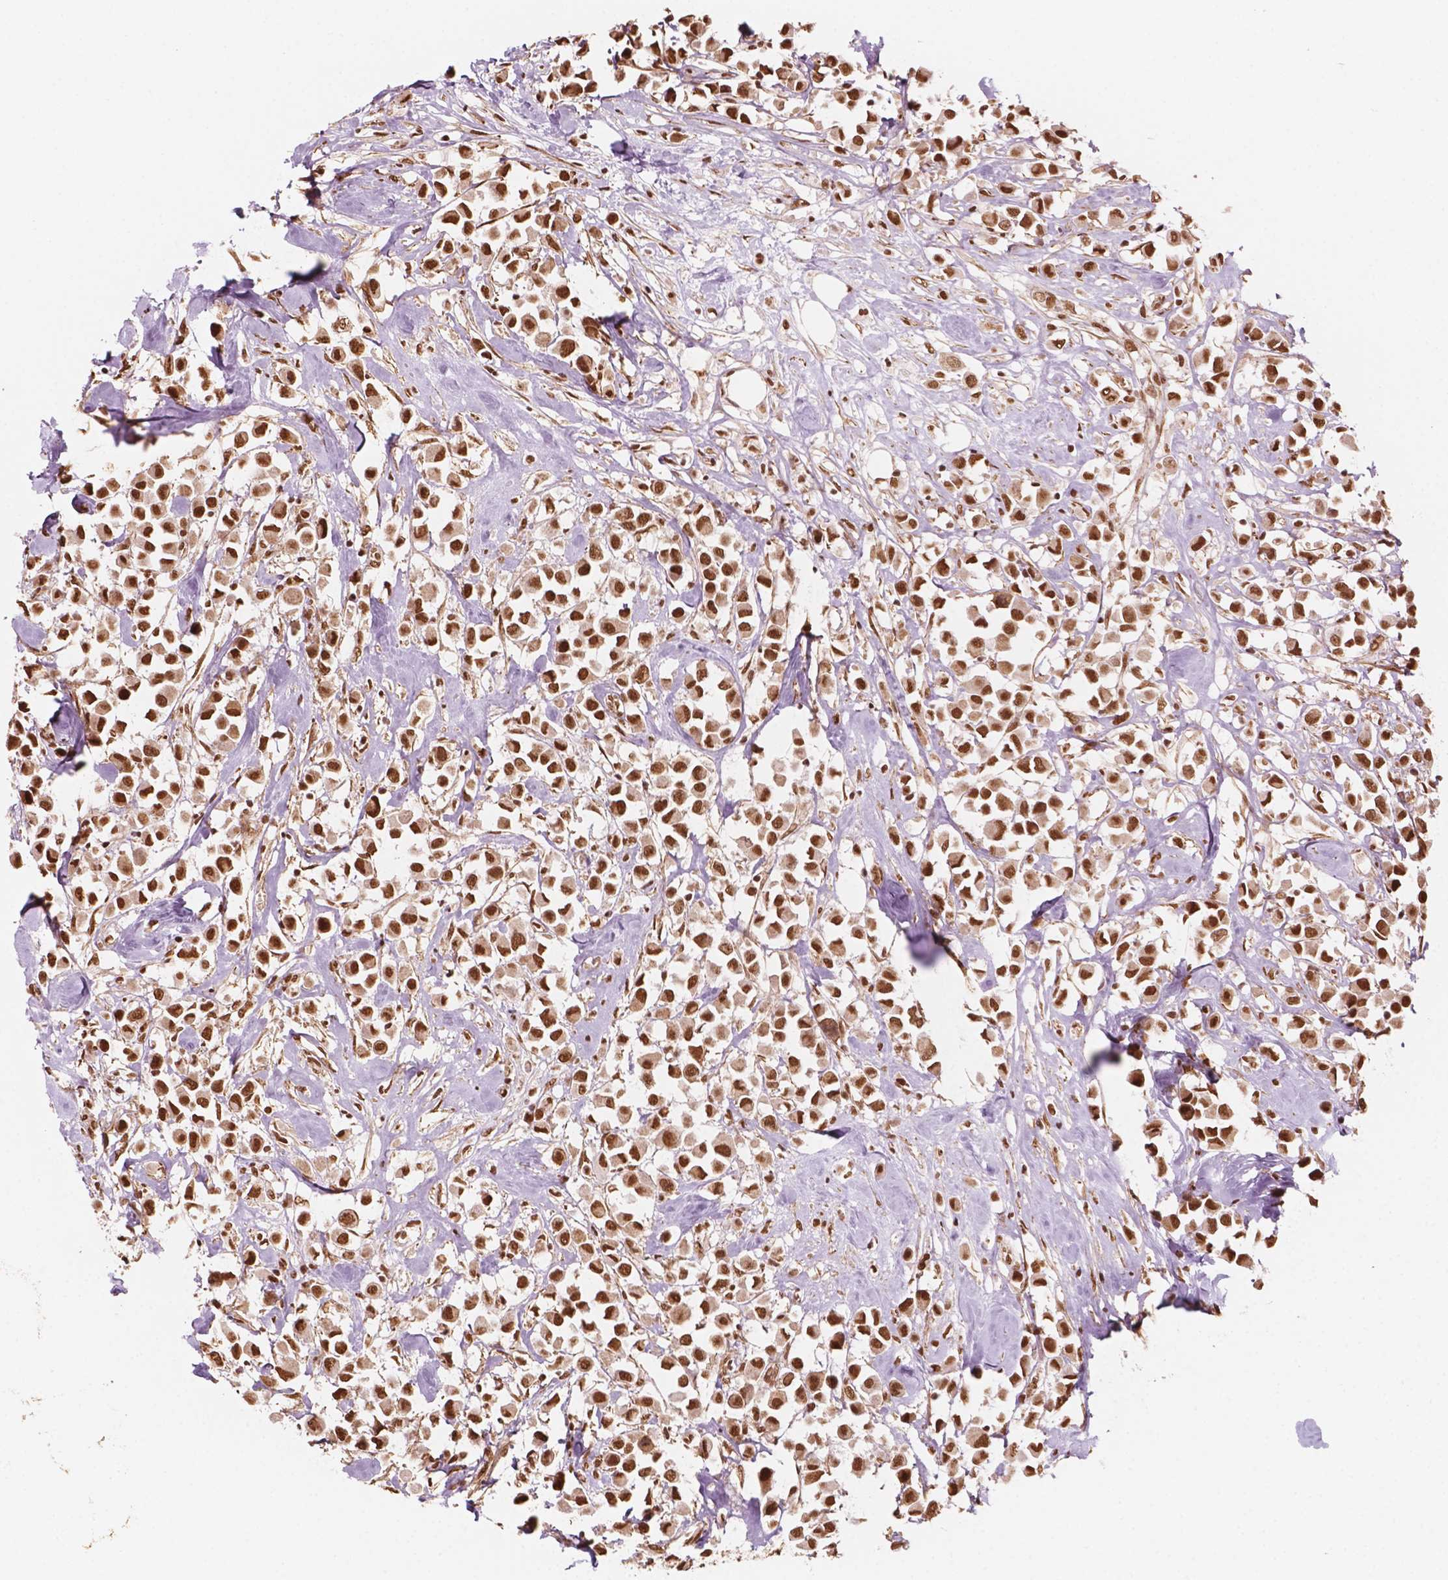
{"staining": {"intensity": "moderate", "quantity": ">75%", "location": "nuclear"}, "tissue": "breast cancer", "cell_type": "Tumor cells", "image_type": "cancer", "snomed": [{"axis": "morphology", "description": "Duct carcinoma"}, {"axis": "topography", "description": "Breast"}], "caption": "The immunohistochemical stain labels moderate nuclear staining in tumor cells of breast infiltrating ductal carcinoma tissue. The staining was performed using DAB, with brown indicating positive protein expression. Nuclei are stained blue with hematoxylin.", "gene": "GTF3C5", "patient": {"sex": "female", "age": 61}}